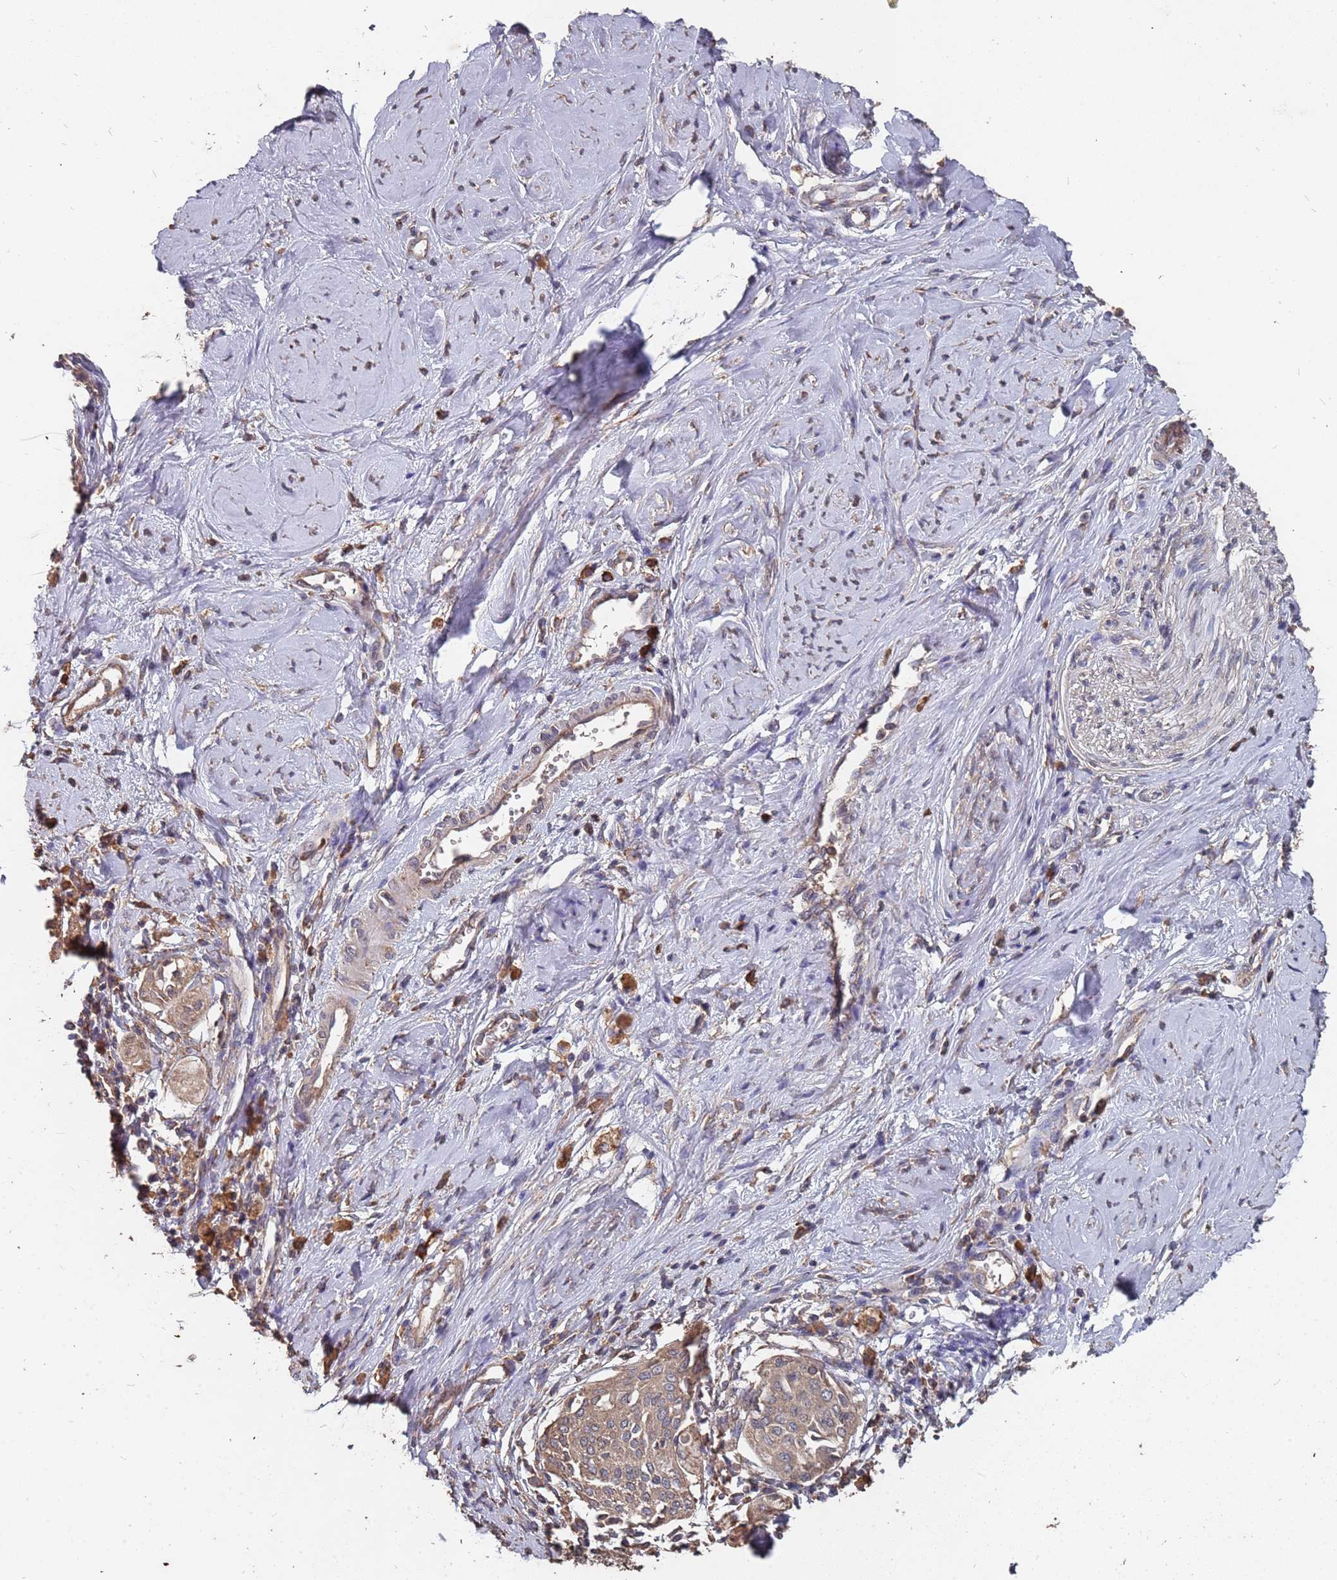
{"staining": {"intensity": "weak", "quantity": ">75%", "location": "cytoplasmic/membranous"}, "tissue": "cervical cancer", "cell_type": "Tumor cells", "image_type": "cancer", "snomed": [{"axis": "morphology", "description": "Squamous cell carcinoma, NOS"}, {"axis": "topography", "description": "Cervix"}], "caption": "There is low levels of weak cytoplasmic/membranous expression in tumor cells of cervical cancer, as demonstrated by immunohistochemical staining (brown color).", "gene": "ATG5", "patient": {"sex": "female", "age": 44}}